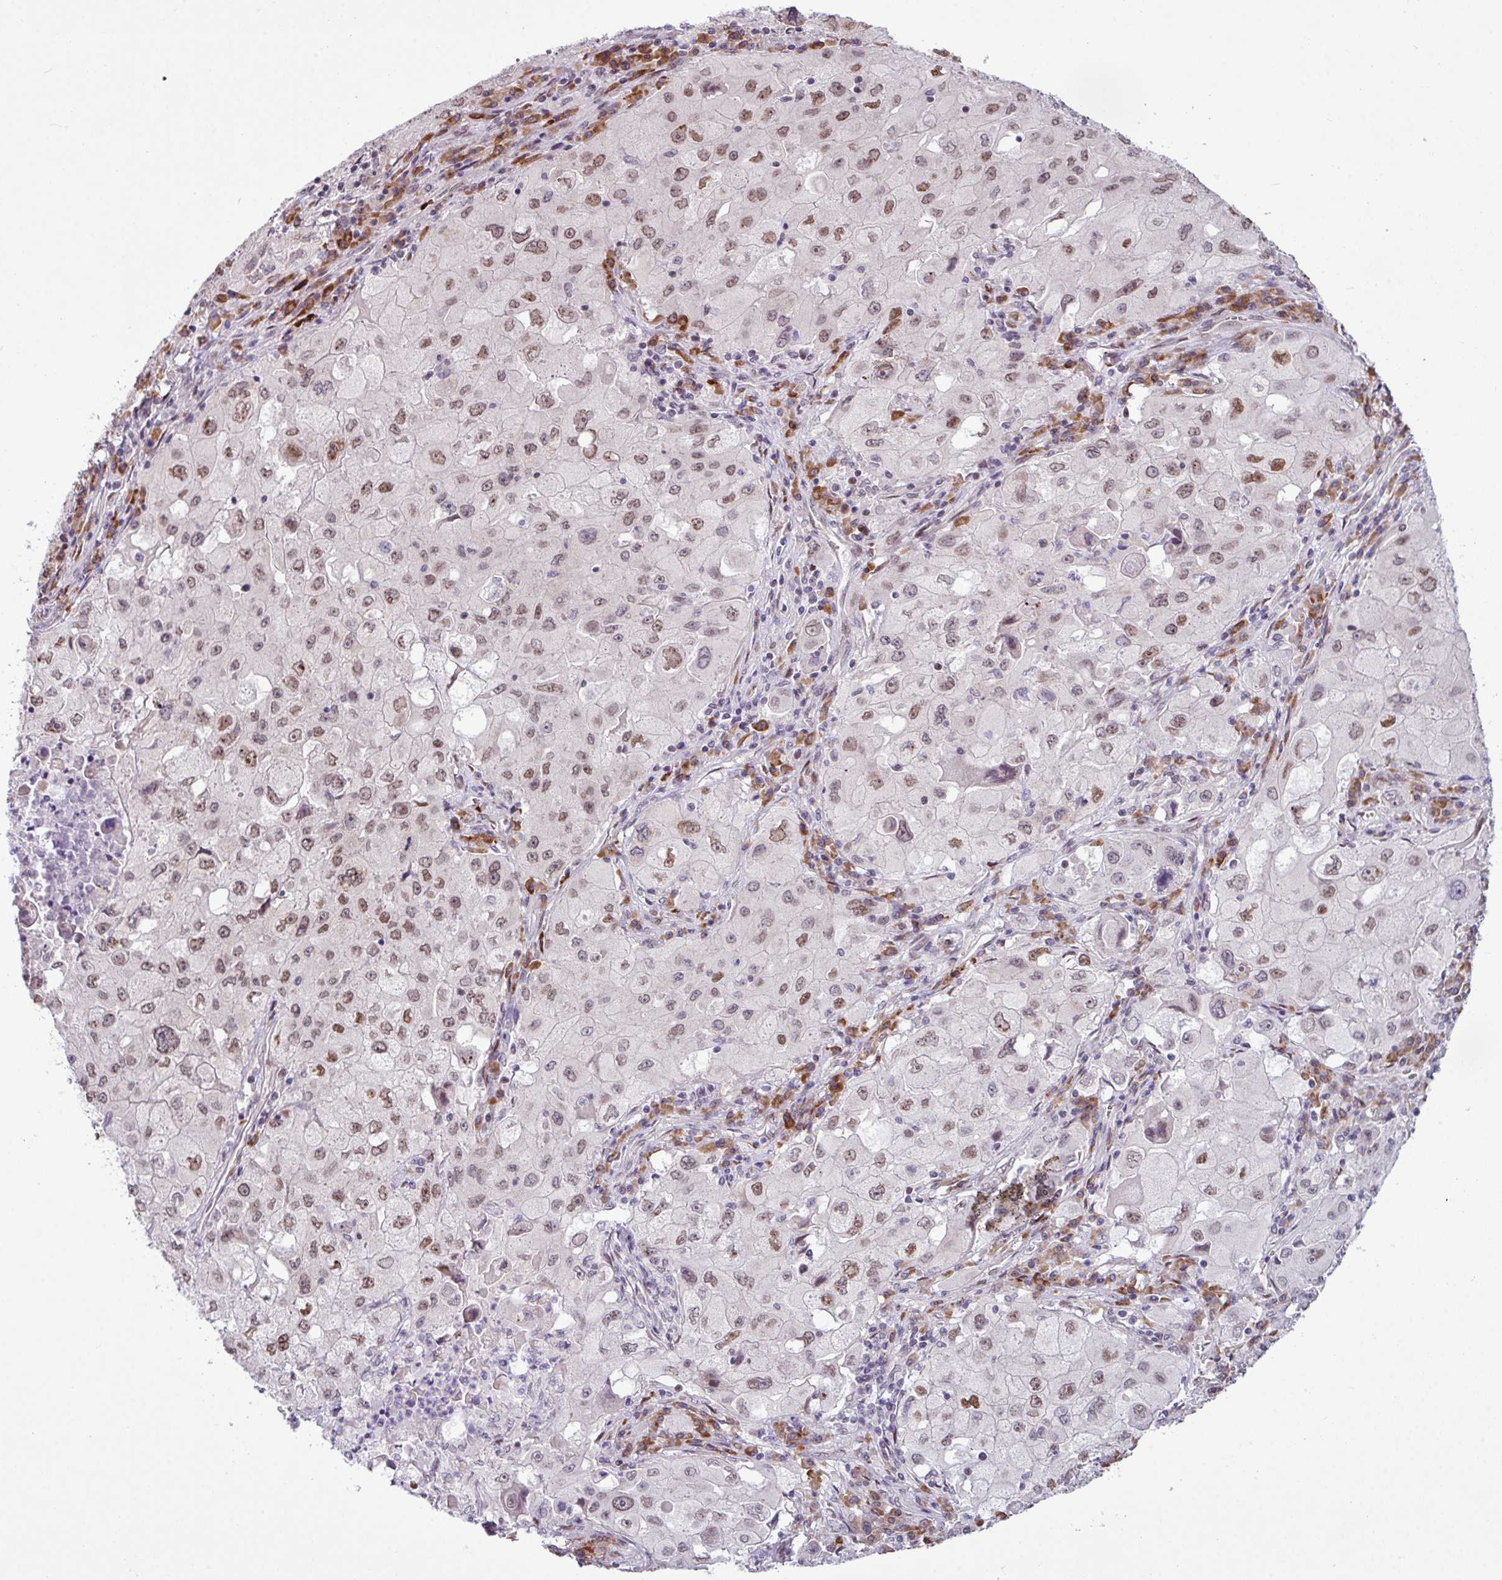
{"staining": {"intensity": "weak", "quantity": ">75%", "location": "nuclear"}, "tissue": "lung cancer", "cell_type": "Tumor cells", "image_type": "cancer", "snomed": [{"axis": "morphology", "description": "Squamous cell carcinoma, NOS"}, {"axis": "topography", "description": "Lung"}], "caption": "Lung squamous cell carcinoma was stained to show a protein in brown. There is low levels of weak nuclear expression in about >75% of tumor cells.", "gene": "PRDM5", "patient": {"sex": "male", "age": 63}}